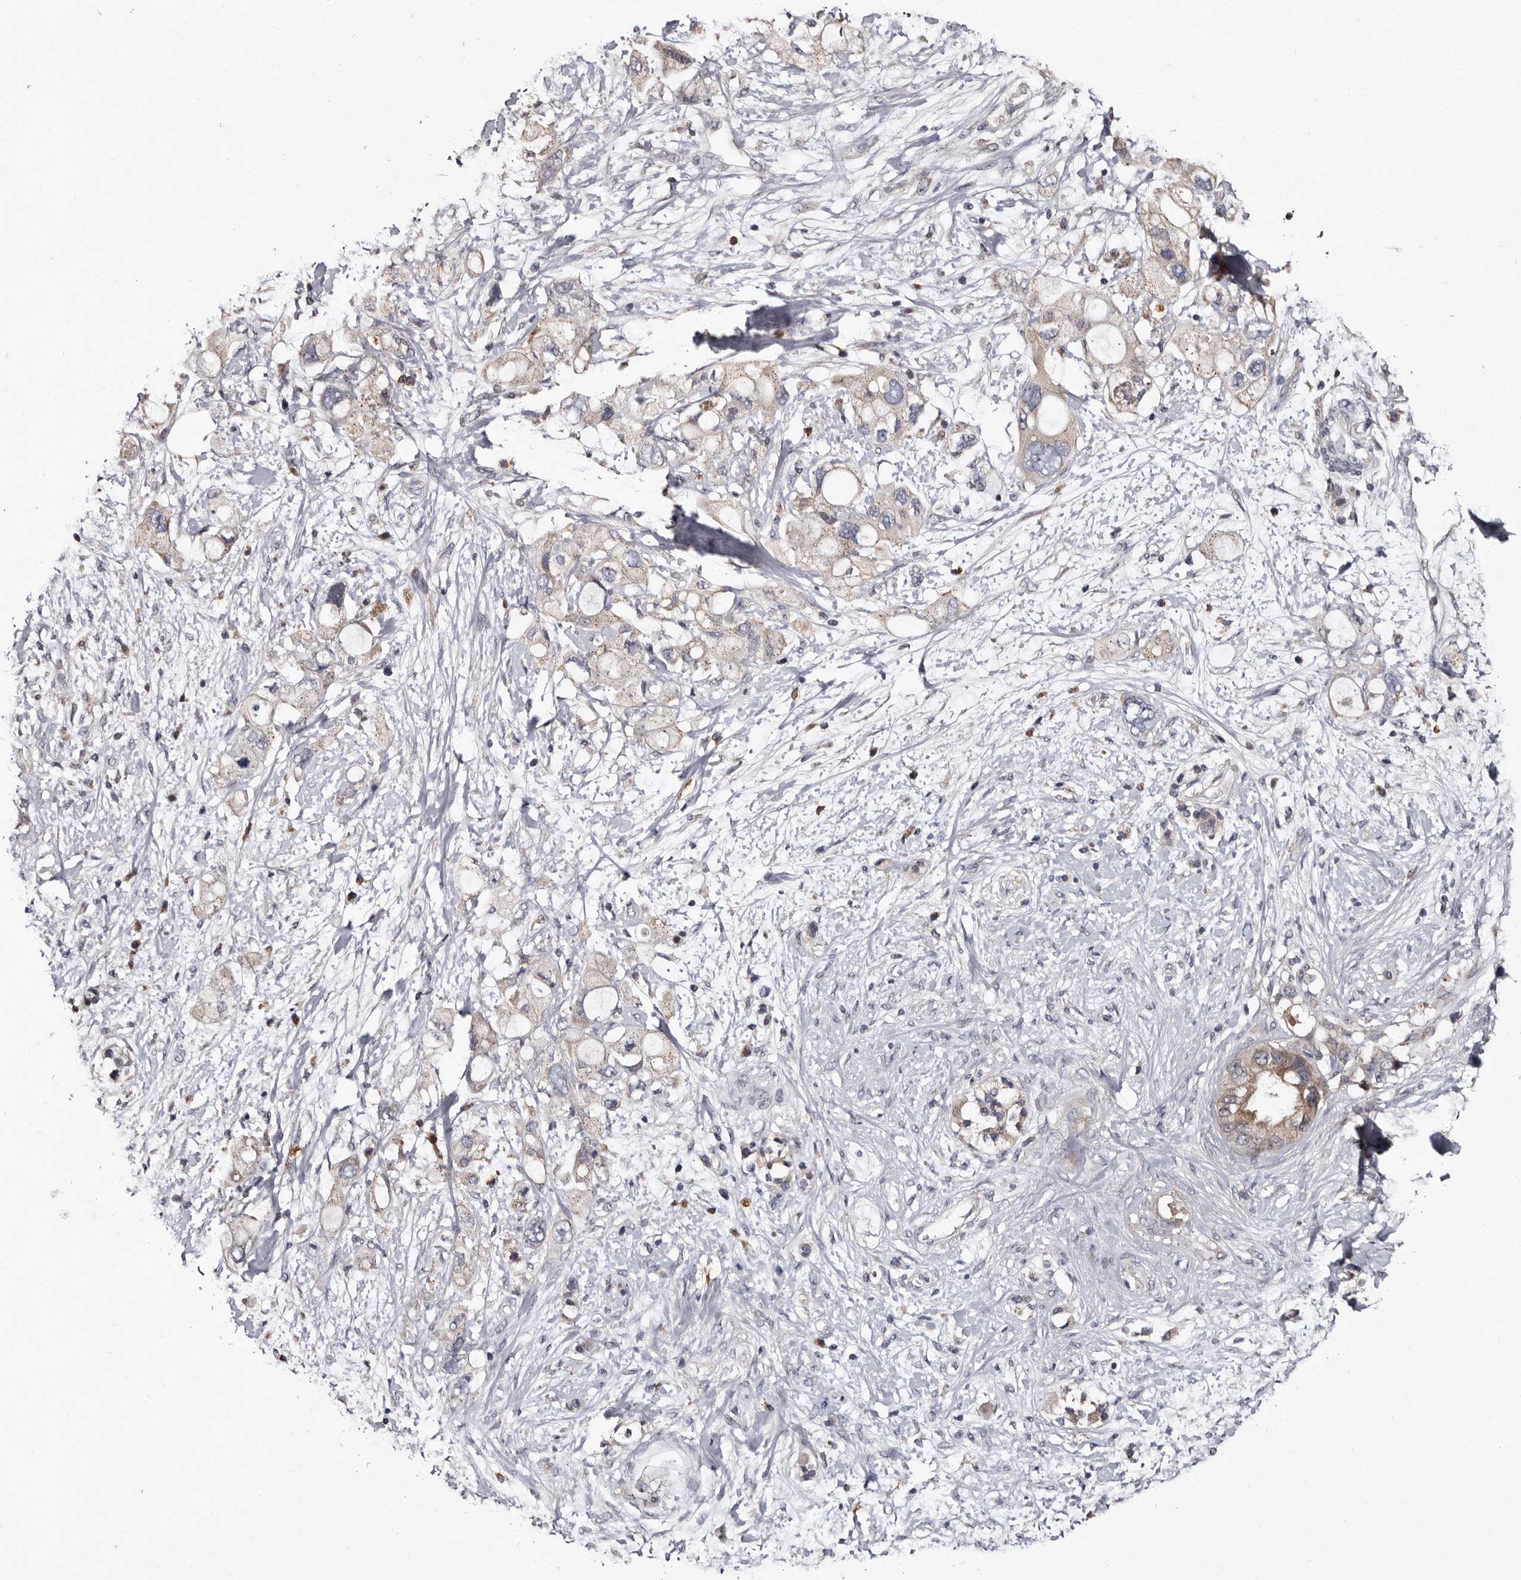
{"staining": {"intensity": "weak", "quantity": "<25%", "location": "cytoplasmic/membranous"}, "tissue": "pancreatic cancer", "cell_type": "Tumor cells", "image_type": "cancer", "snomed": [{"axis": "morphology", "description": "Adenocarcinoma, NOS"}, {"axis": "topography", "description": "Pancreas"}], "caption": "Tumor cells show no significant expression in adenocarcinoma (pancreatic).", "gene": "DNPH1", "patient": {"sex": "female", "age": 56}}